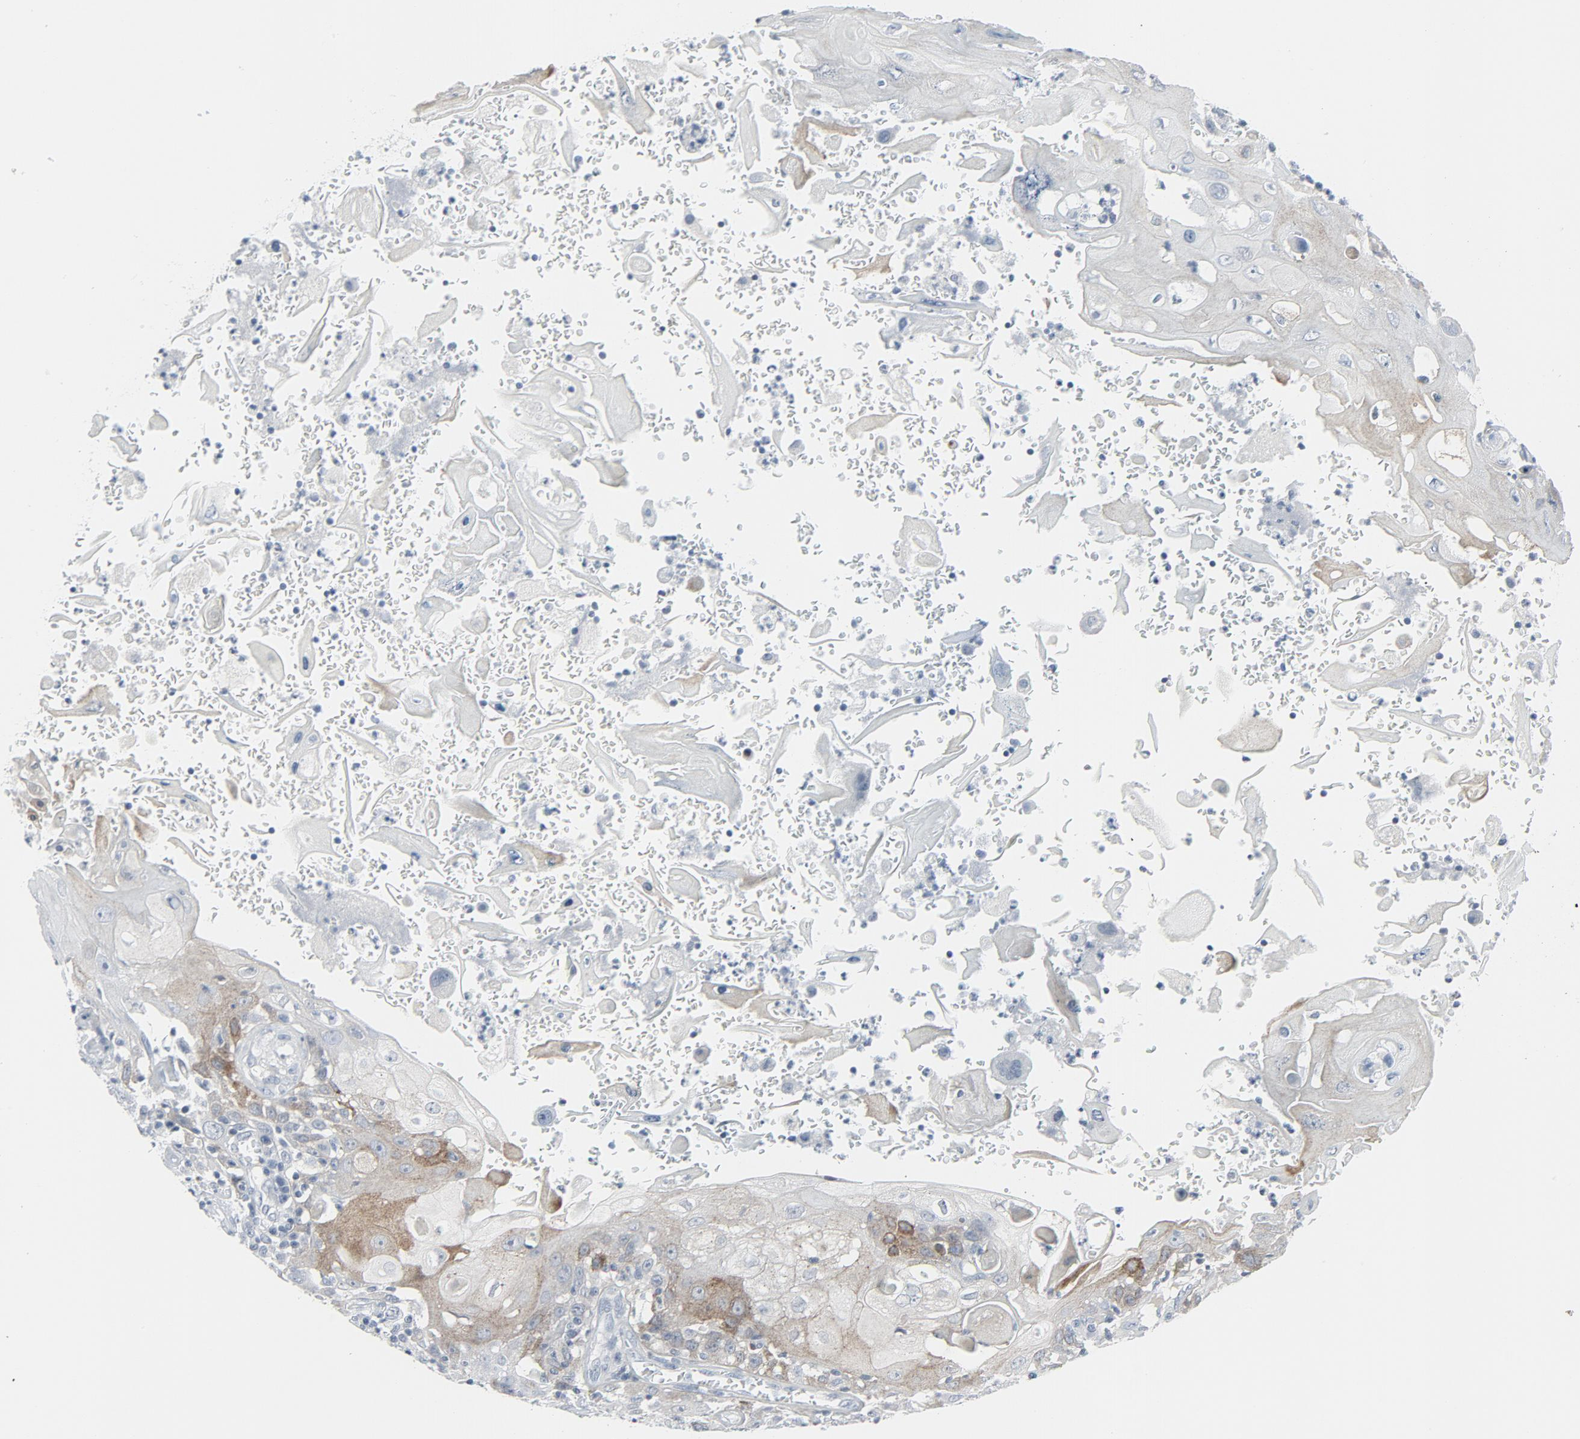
{"staining": {"intensity": "moderate", "quantity": "<25%", "location": "cytoplasmic/membranous"}, "tissue": "head and neck cancer", "cell_type": "Tumor cells", "image_type": "cancer", "snomed": [{"axis": "morphology", "description": "Squamous cell carcinoma, NOS"}, {"axis": "topography", "description": "Oral tissue"}, {"axis": "topography", "description": "Head-Neck"}], "caption": "An image of head and neck squamous cell carcinoma stained for a protein displays moderate cytoplasmic/membranous brown staining in tumor cells.", "gene": "FGFR3", "patient": {"sex": "female", "age": 76}}